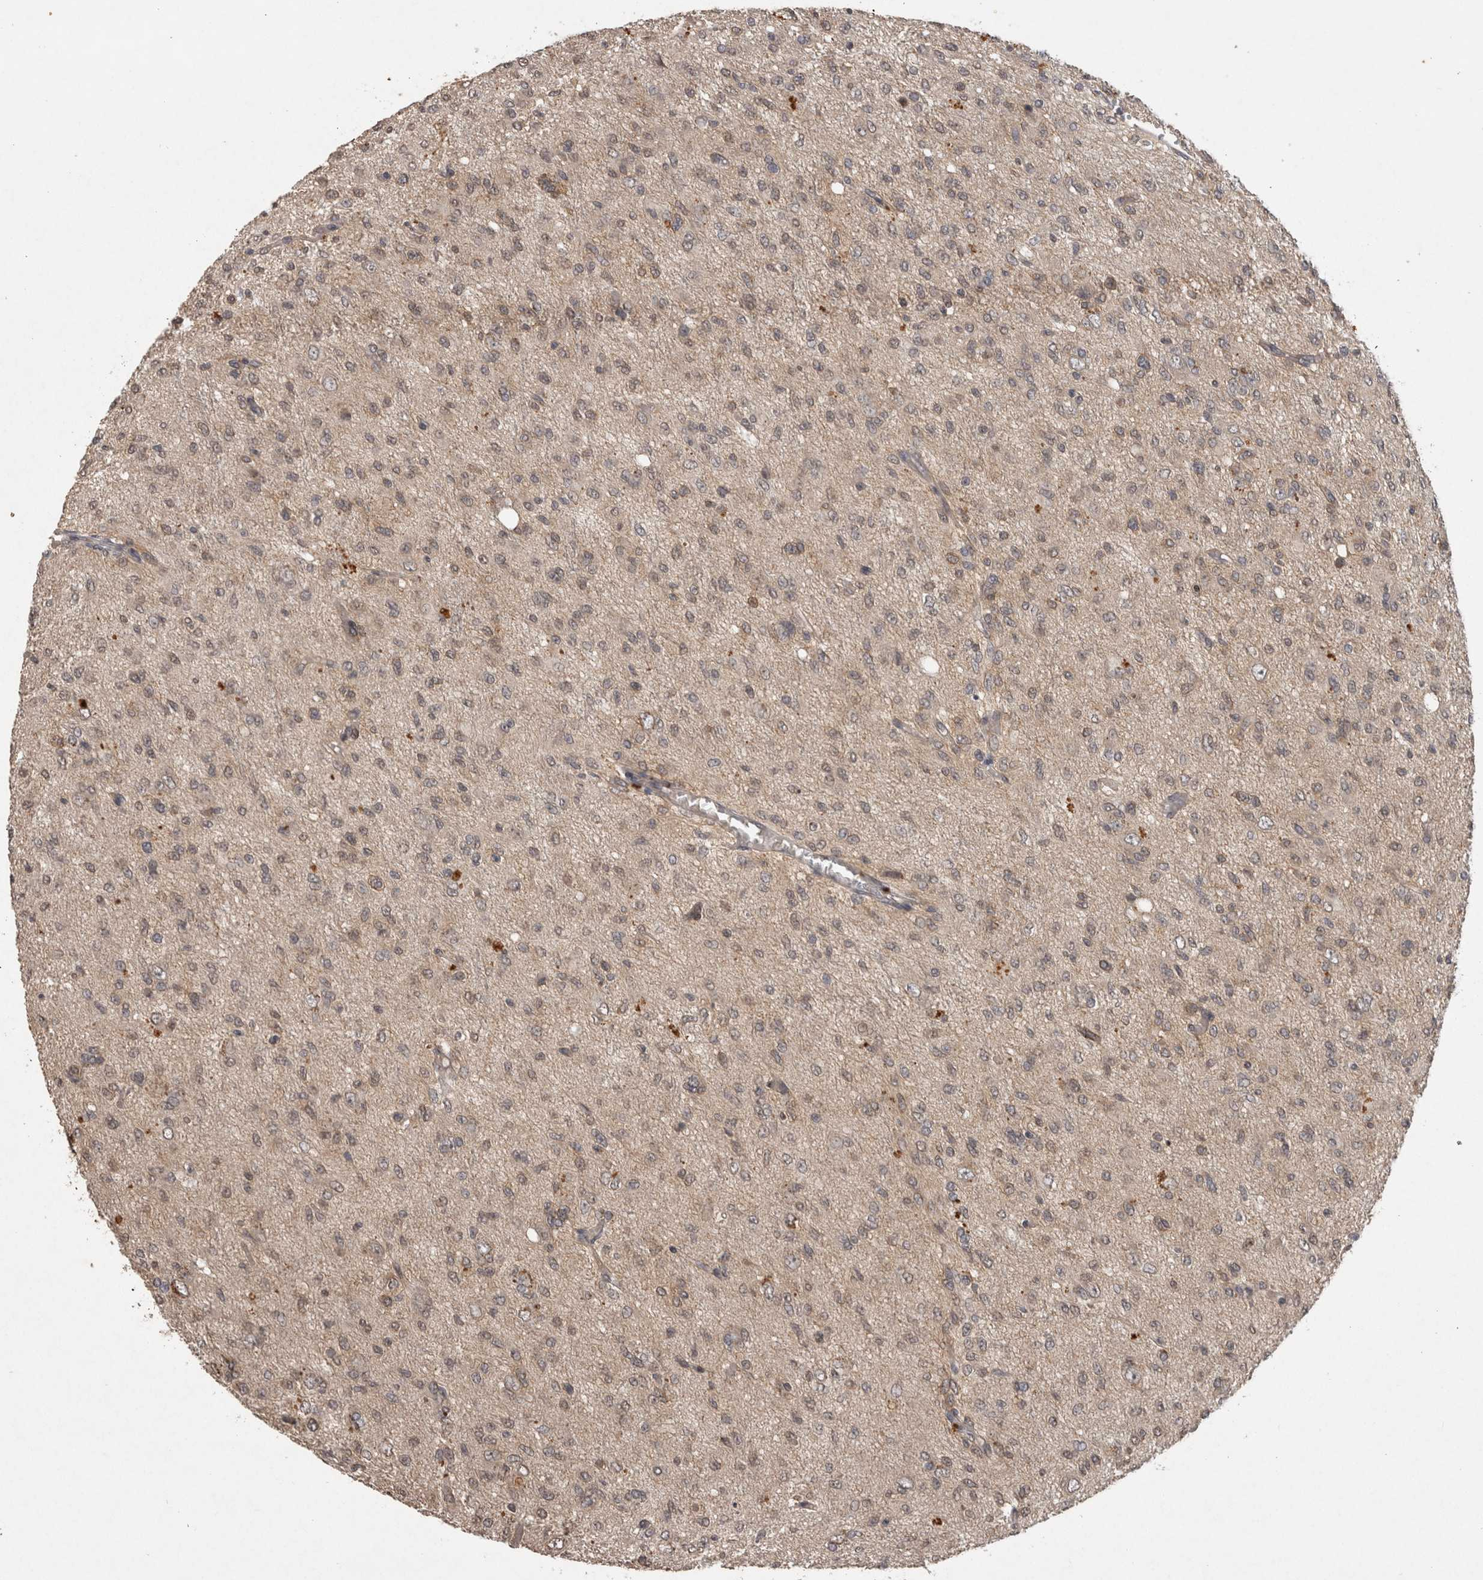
{"staining": {"intensity": "weak", "quantity": "<25%", "location": "cytoplasmic/membranous"}, "tissue": "glioma", "cell_type": "Tumor cells", "image_type": "cancer", "snomed": [{"axis": "morphology", "description": "Glioma, malignant, High grade"}, {"axis": "topography", "description": "Brain"}], "caption": "This is an immunohistochemistry image of malignant high-grade glioma. There is no staining in tumor cells.", "gene": "RHPN1", "patient": {"sex": "female", "age": 59}}